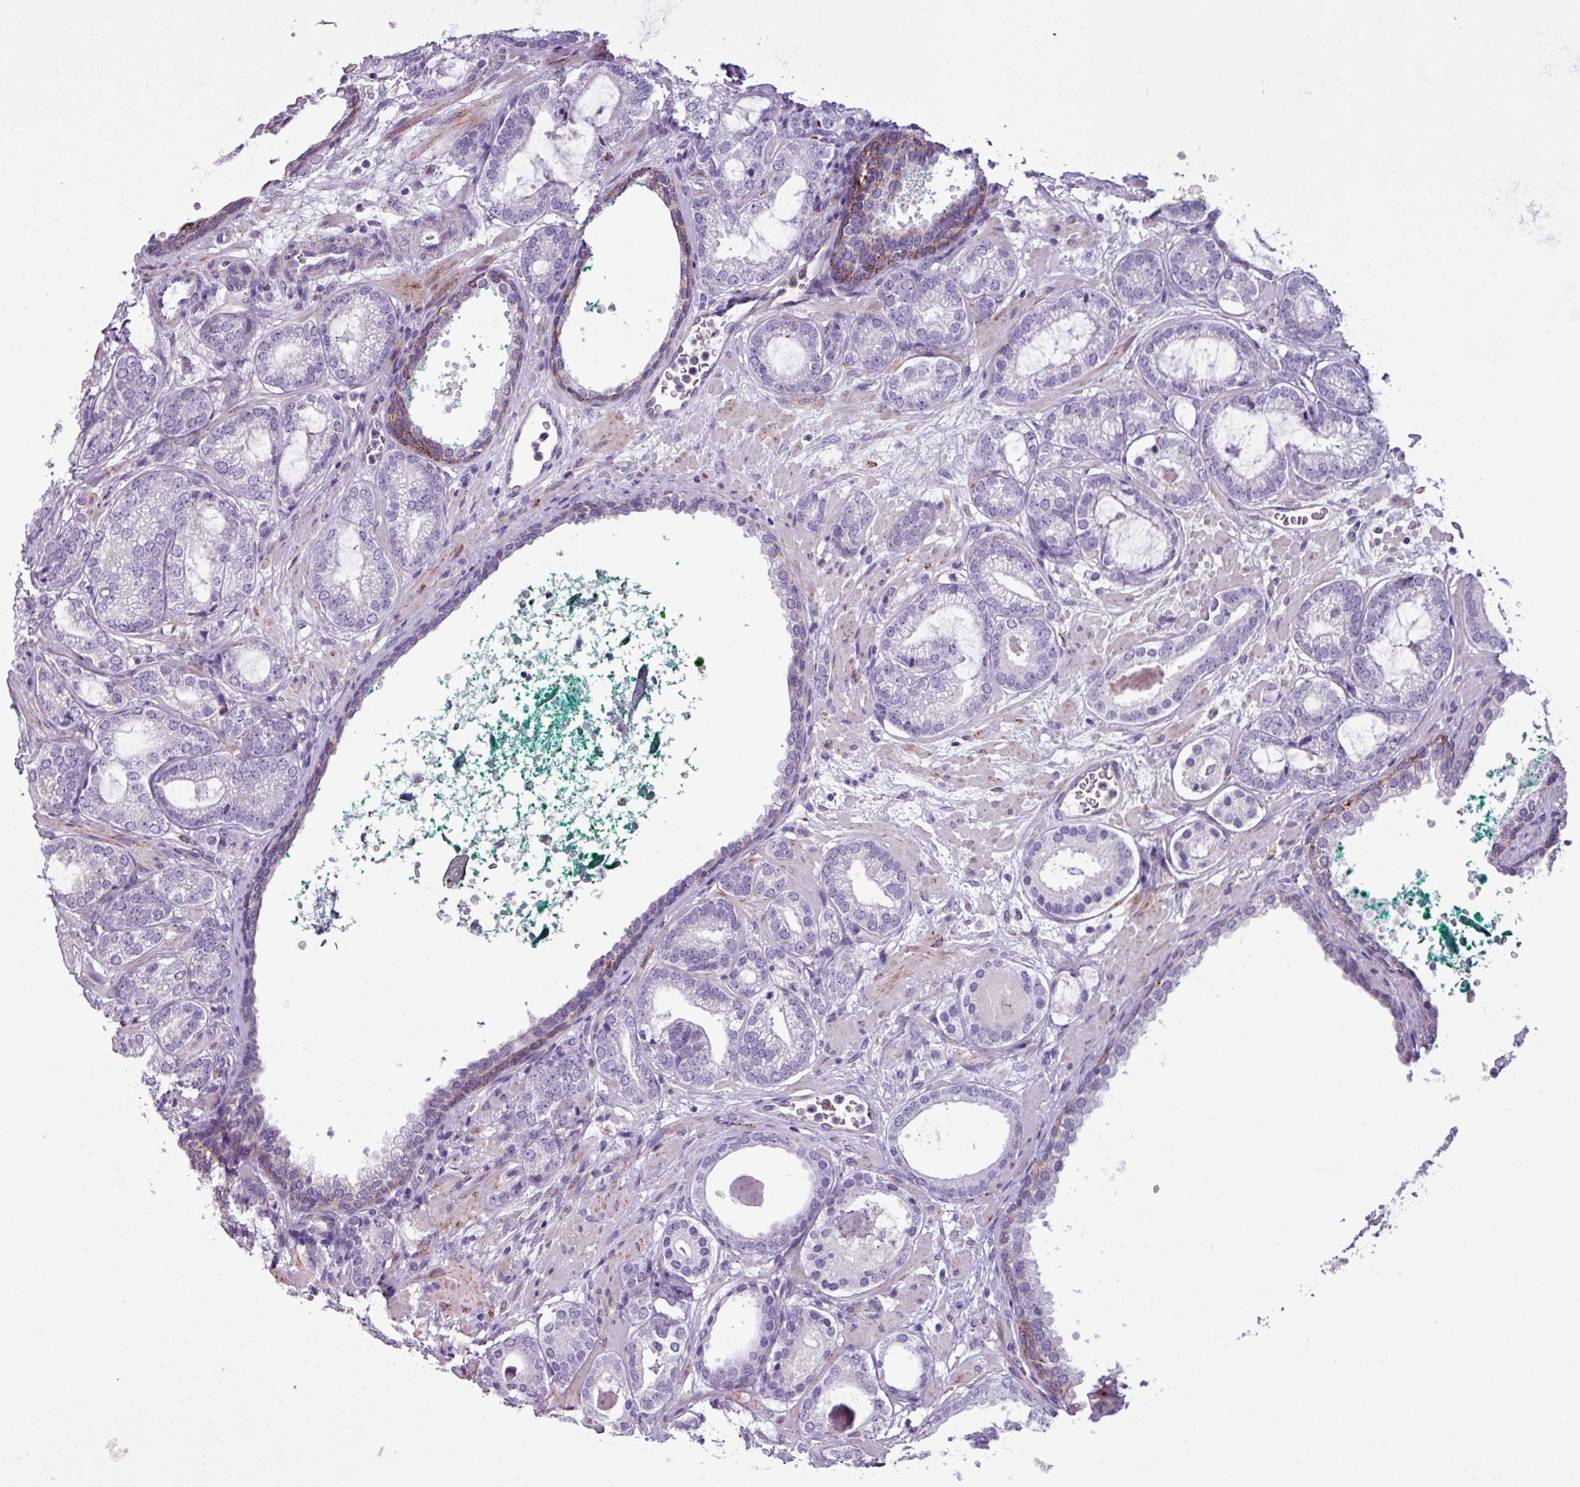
{"staining": {"intensity": "negative", "quantity": "none", "location": "none"}, "tissue": "prostate cancer", "cell_type": "Tumor cells", "image_type": "cancer", "snomed": [{"axis": "morphology", "description": "Adenocarcinoma, High grade"}, {"axis": "topography", "description": "Prostate"}], "caption": "Histopathology image shows no protein staining in tumor cells of adenocarcinoma (high-grade) (prostate) tissue.", "gene": "ZNF667", "patient": {"sex": "male", "age": 60}}